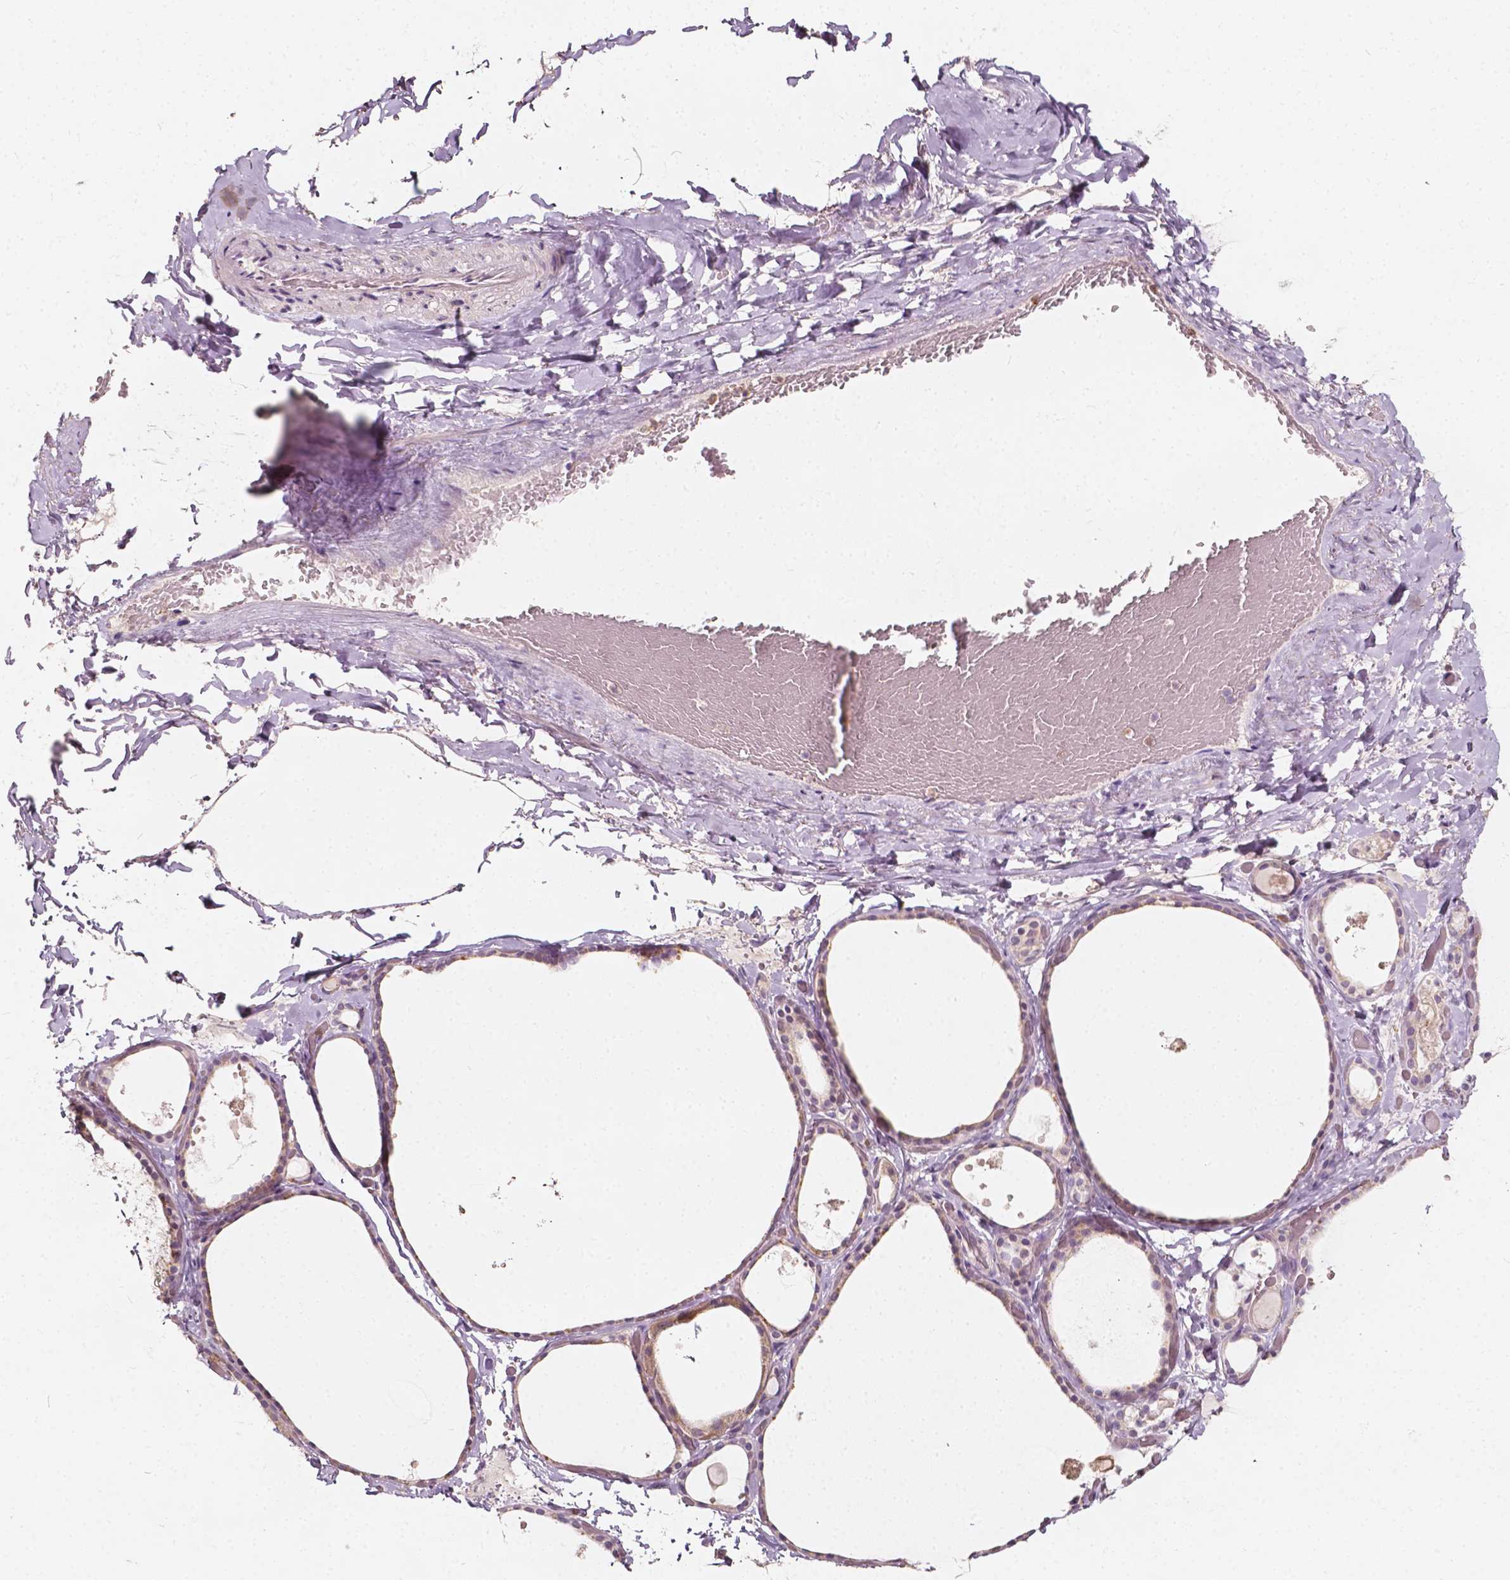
{"staining": {"intensity": "weak", "quantity": "25%-75%", "location": "cytoplasmic/membranous"}, "tissue": "thyroid gland", "cell_type": "Glandular cells", "image_type": "normal", "snomed": [{"axis": "morphology", "description": "Normal tissue, NOS"}, {"axis": "topography", "description": "Thyroid gland"}], "caption": "Human thyroid gland stained for a protein (brown) demonstrates weak cytoplasmic/membranous positive positivity in about 25%-75% of glandular cells.", "gene": "NPC1L1", "patient": {"sex": "female", "age": 56}}